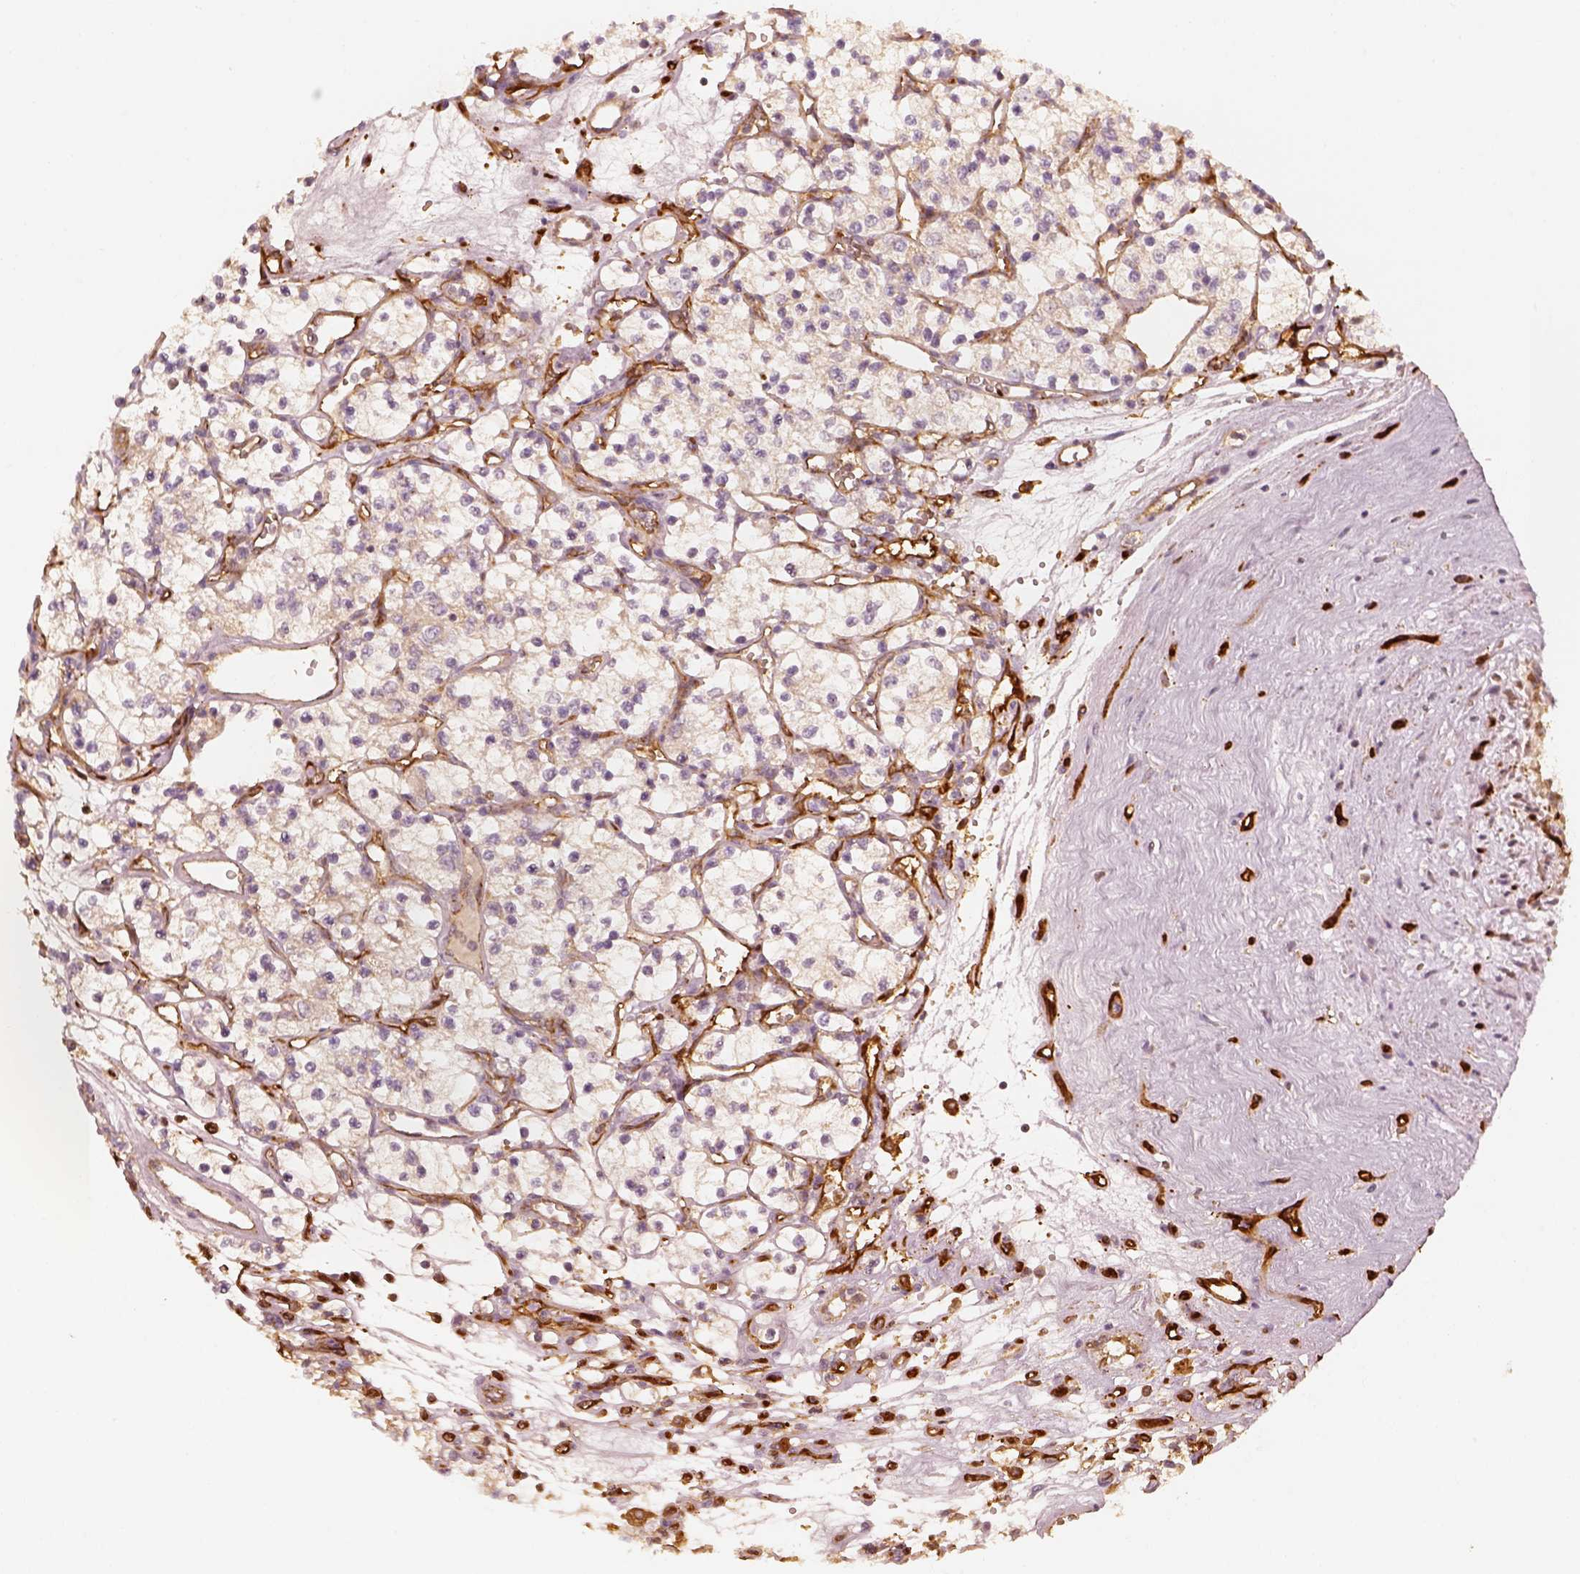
{"staining": {"intensity": "negative", "quantity": "none", "location": "none"}, "tissue": "renal cancer", "cell_type": "Tumor cells", "image_type": "cancer", "snomed": [{"axis": "morphology", "description": "Adenocarcinoma, NOS"}, {"axis": "topography", "description": "Kidney"}], "caption": "Immunohistochemistry (IHC) micrograph of human renal adenocarcinoma stained for a protein (brown), which demonstrates no expression in tumor cells.", "gene": "FSCN1", "patient": {"sex": "female", "age": 69}}